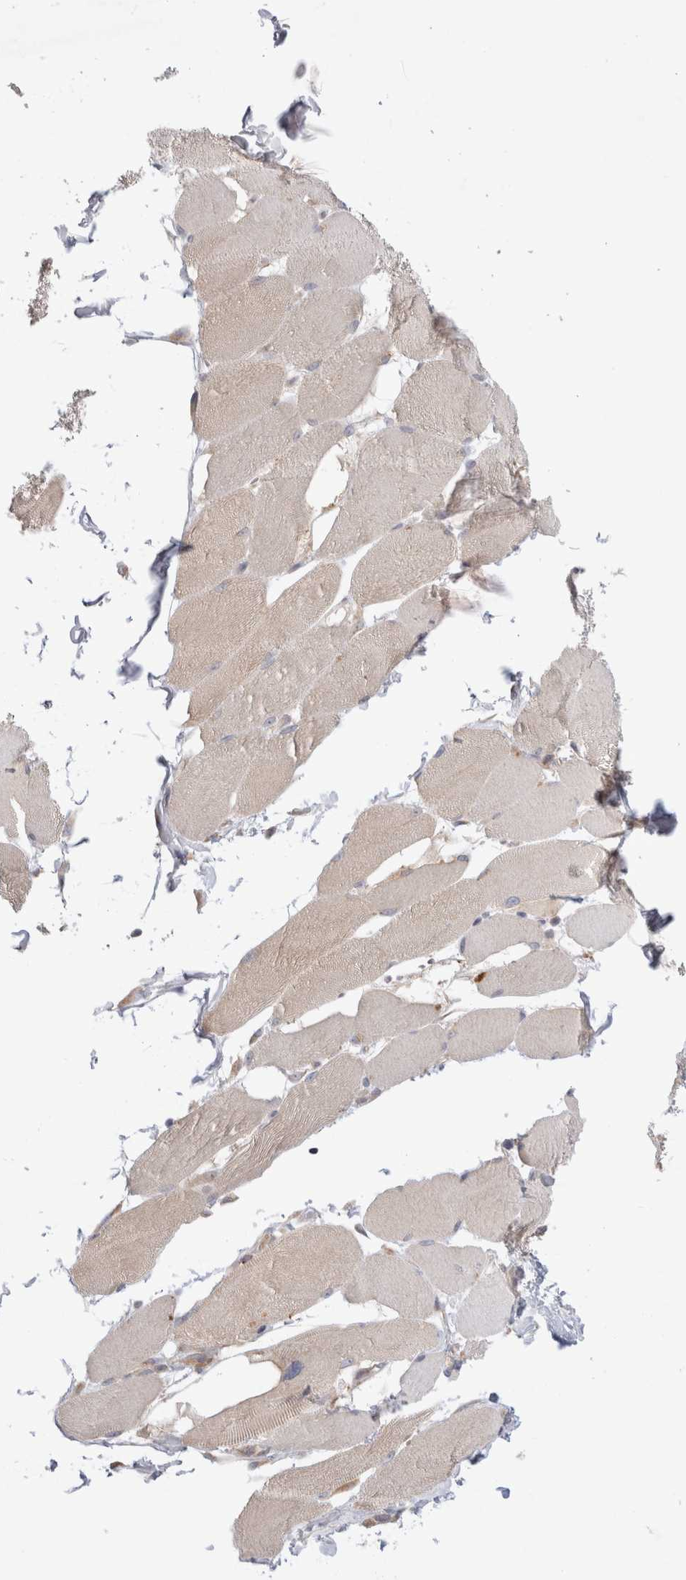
{"staining": {"intensity": "weak", "quantity": "<25%", "location": "cytoplasmic/membranous"}, "tissue": "skeletal muscle", "cell_type": "Myocytes", "image_type": "normal", "snomed": [{"axis": "morphology", "description": "Normal tissue, NOS"}, {"axis": "topography", "description": "Skin"}, {"axis": "topography", "description": "Skeletal muscle"}], "caption": "Skeletal muscle was stained to show a protein in brown. There is no significant staining in myocytes. Brightfield microscopy of IHC stained with DAB (brown) and hematoxylin (blue), captured at high magnification.", "gene": "NPC1", "patient": {"sex": "male", "age": 83}}